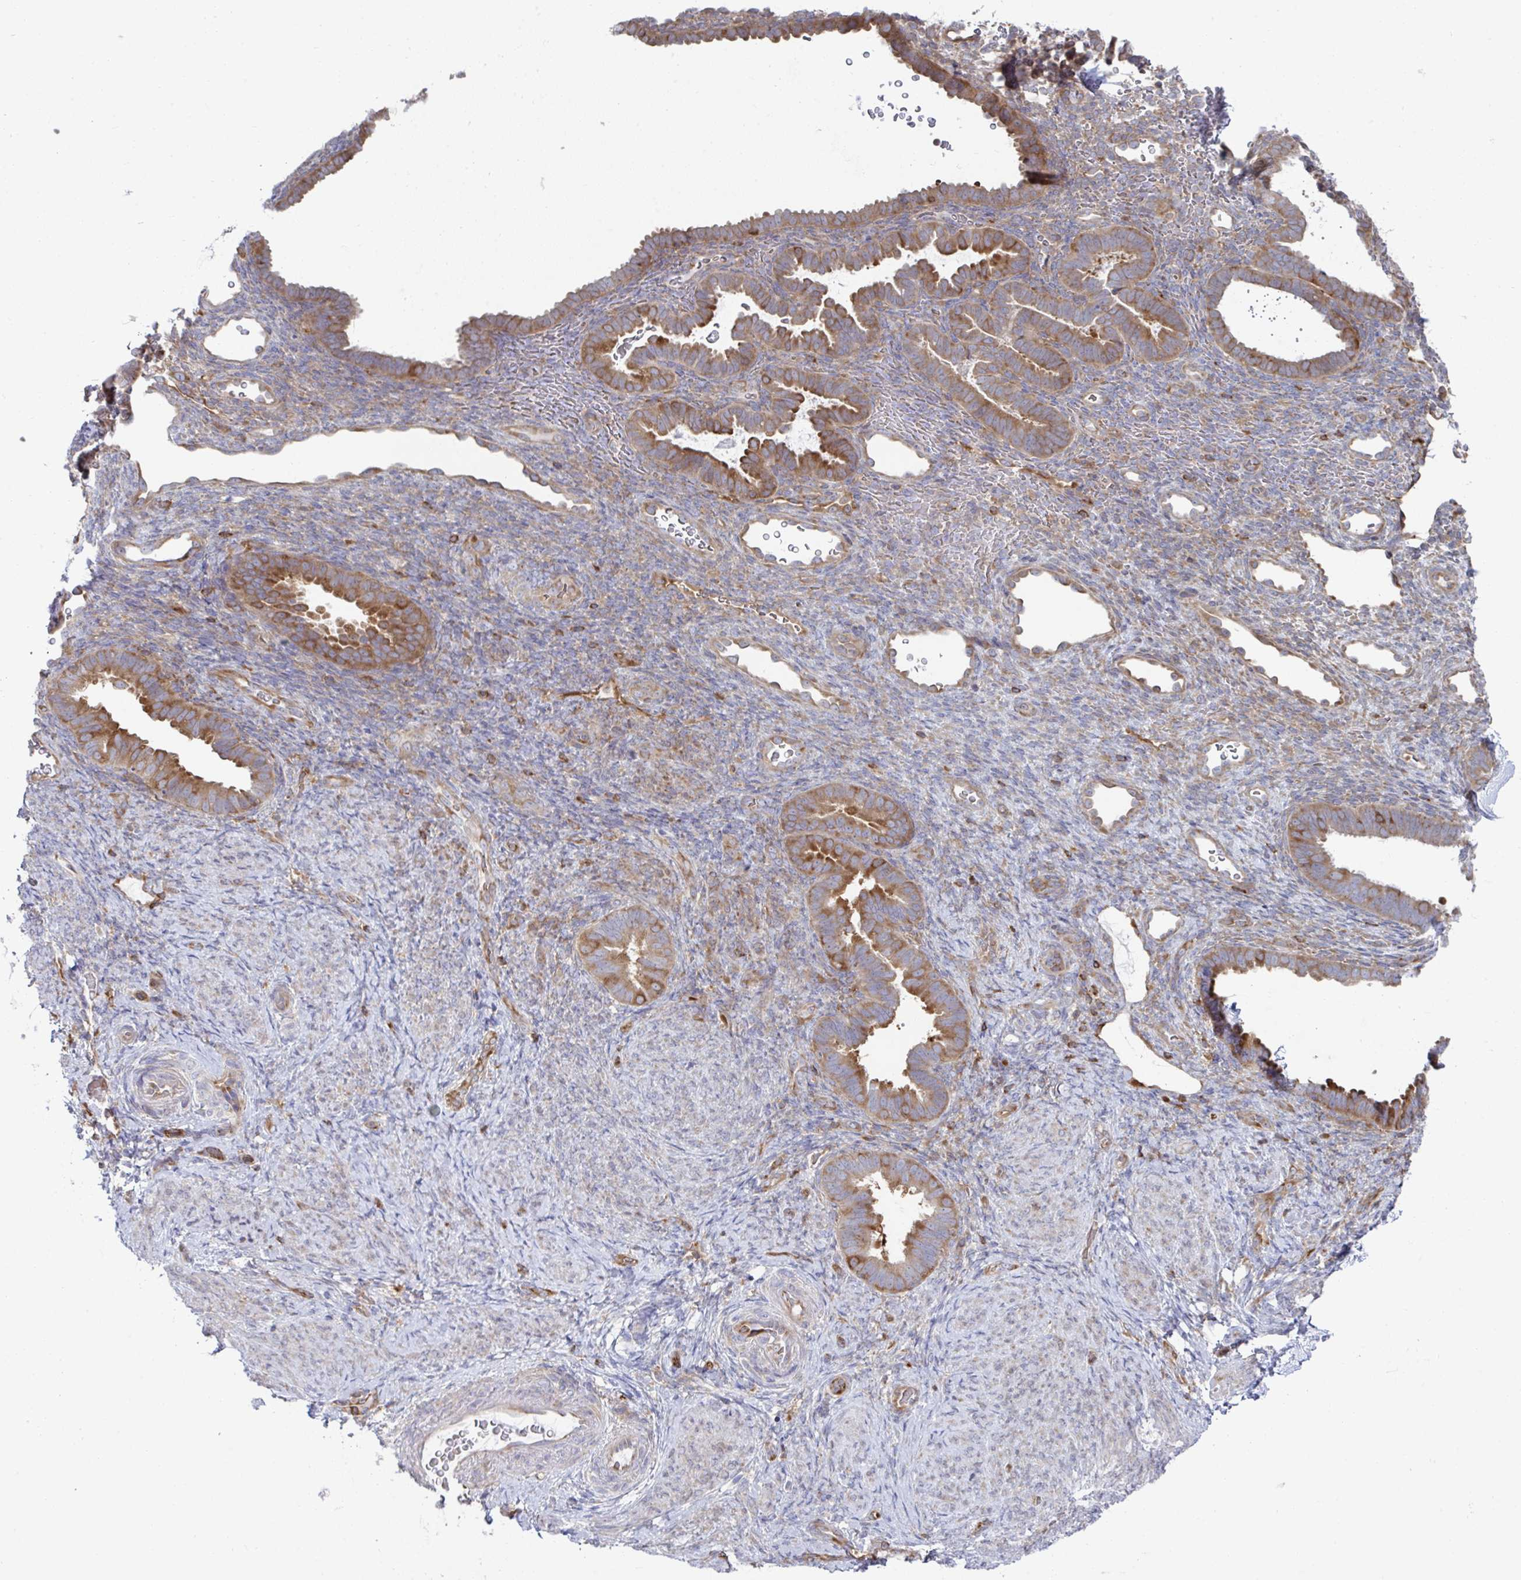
{"staining": {"intensity": "weak", "quantity": "25%-75%", "location": "cytoplasmic/membranous"}, "tissue": "endometrium", "cell_type": "Cells in endometrial stroma", "image_type": "normal", "snomed": [{"axis": "morphology", "description": "Normal tissue, NOS"}, {"axis": "topography", "description": "Endometrium"}], "caption": "Weak cytoplasmic/membranous protein expression is present in about 25%-75% of cells in endometrial stroma in endometrium. (brown staining indicates protein expression, while blue staining denotes nuclei).", "gene": "WNK1", "patient": {"sex": "female", "age": 34}}